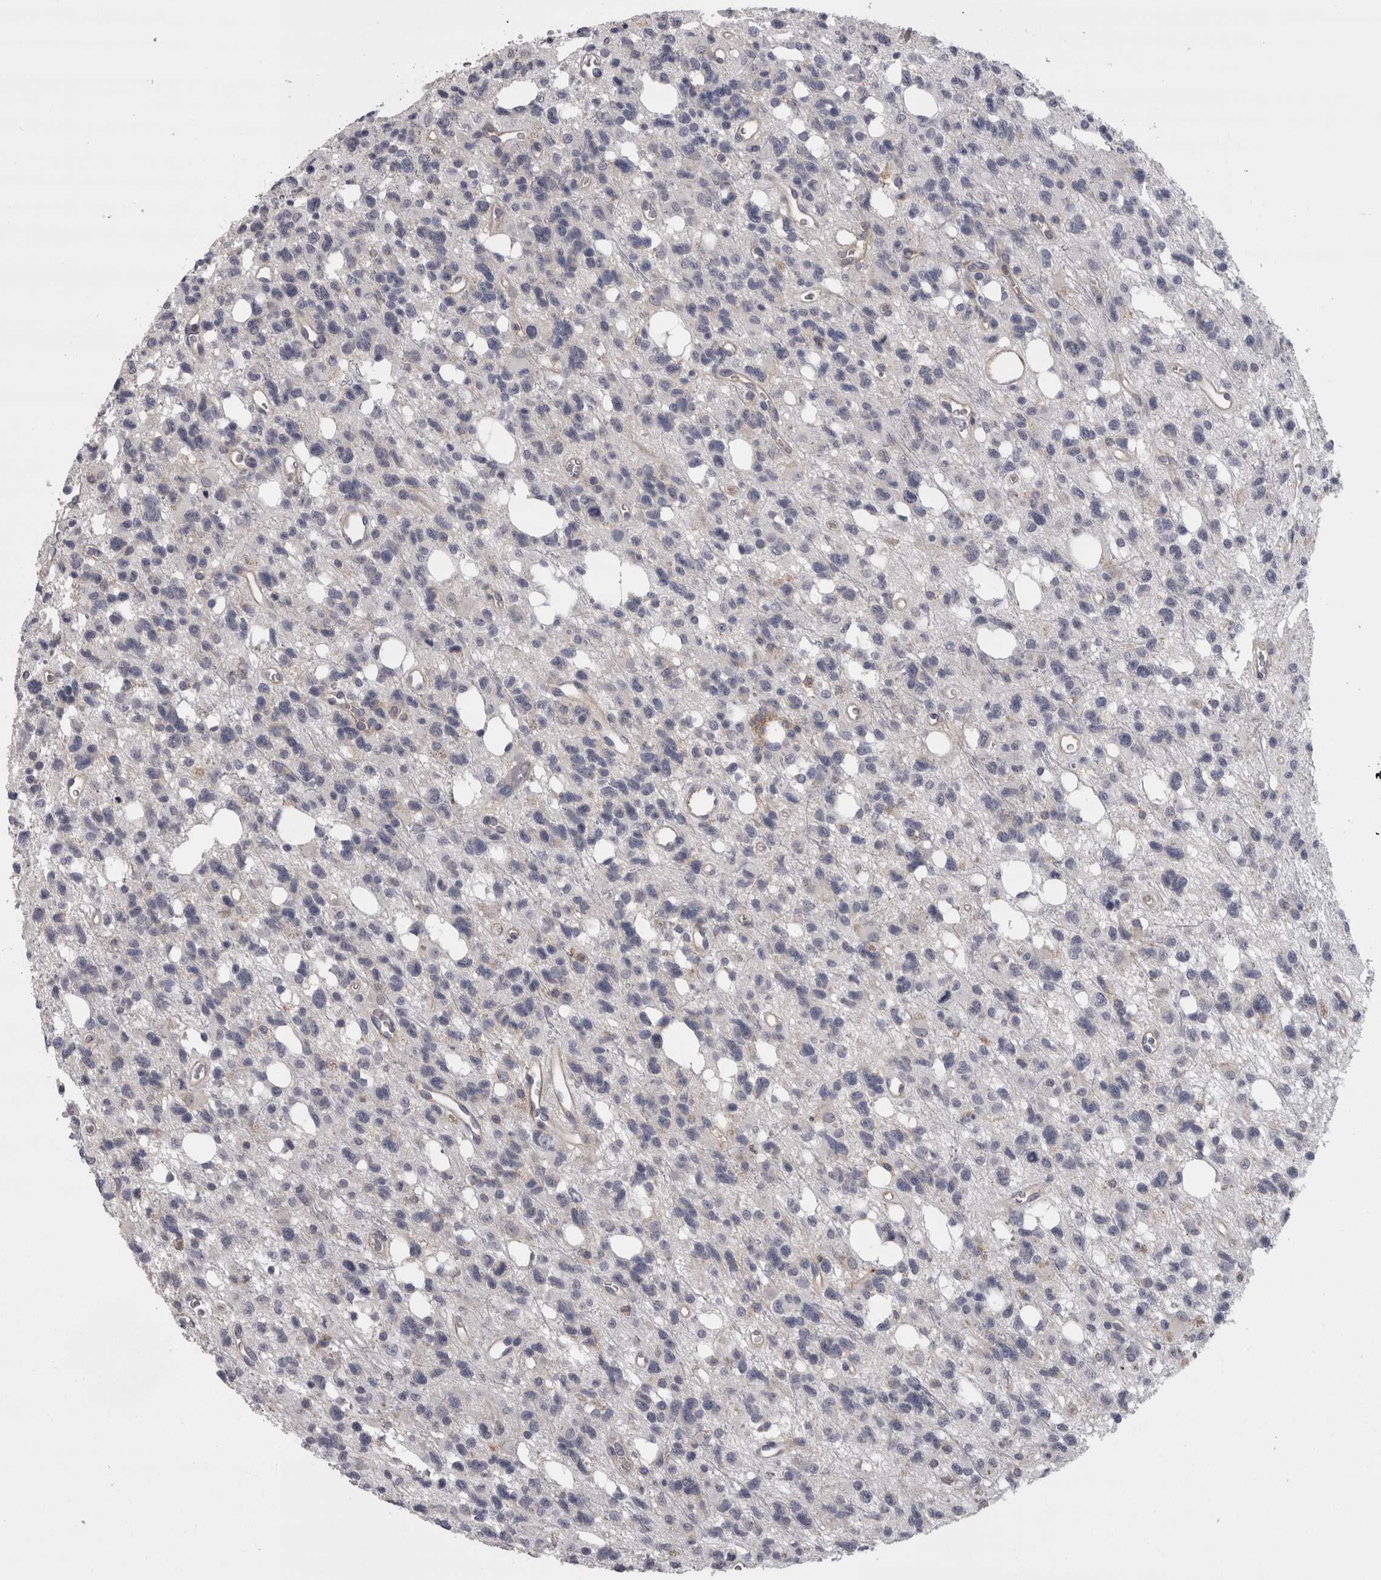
{"staining": {"intensity": "negative", "quantity": "none", "location": "none"}, "tissue": "glioma", "cell_type": "Tumor cells", "image_type": "cancer", "snomed": [{"axis": "morphology", "description": "Glioma, malignant, High grade"}, {"axis": "topography", "description": "Brain"}], "caption": "High power microscopy photomicrograph of an IHC photomicrograph of glioma, revealing no significant positivity in tumor cells.", "gene": "LYZL6", "patient": {"sex": "female", "age": 62}}